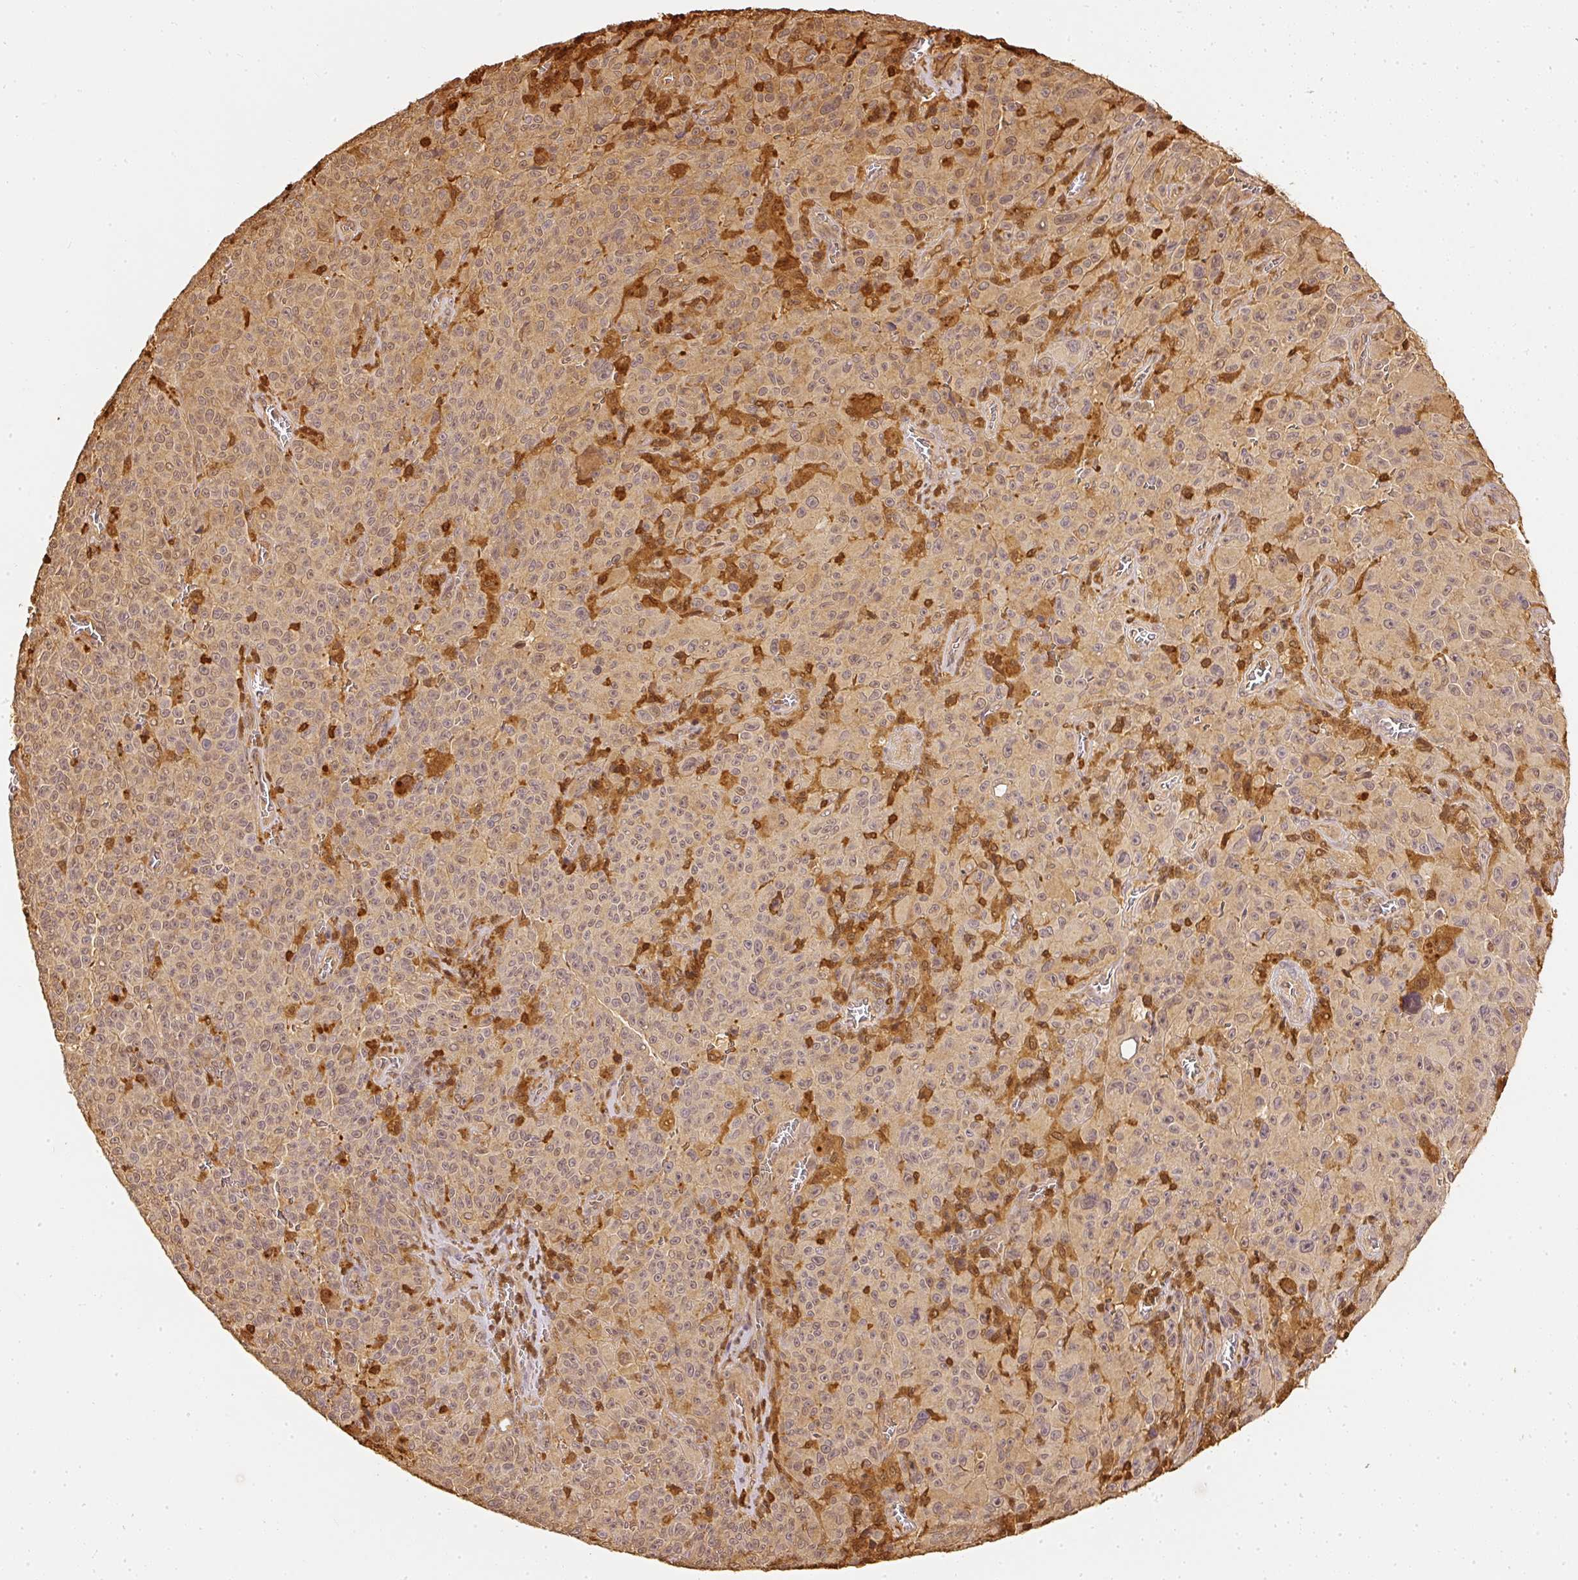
{"staining": {"intensity": "weak", "quantity": "<25%", "location": "cytoplasmic/membranous"}, "tissue": "melanoma", "cell_type": "Tumor cells", "image_type": "cancer", "snomed": [{"axis": "morphology", "description": "Malignant melanoma, NOS"}, {"axis": "topography", "description": "Skin"}], "caption": "Micrograph shows no protein expression in tumor cells of malignant melanoma tissue. (Stains: DAB (3,3'-diaminobenzidine) IHC with hematoxylin counter stain, Microscopy: brightfield microscopy at high magnification).", "gene": "PFN1", "patient": {"sex": "female", "age": 82}}